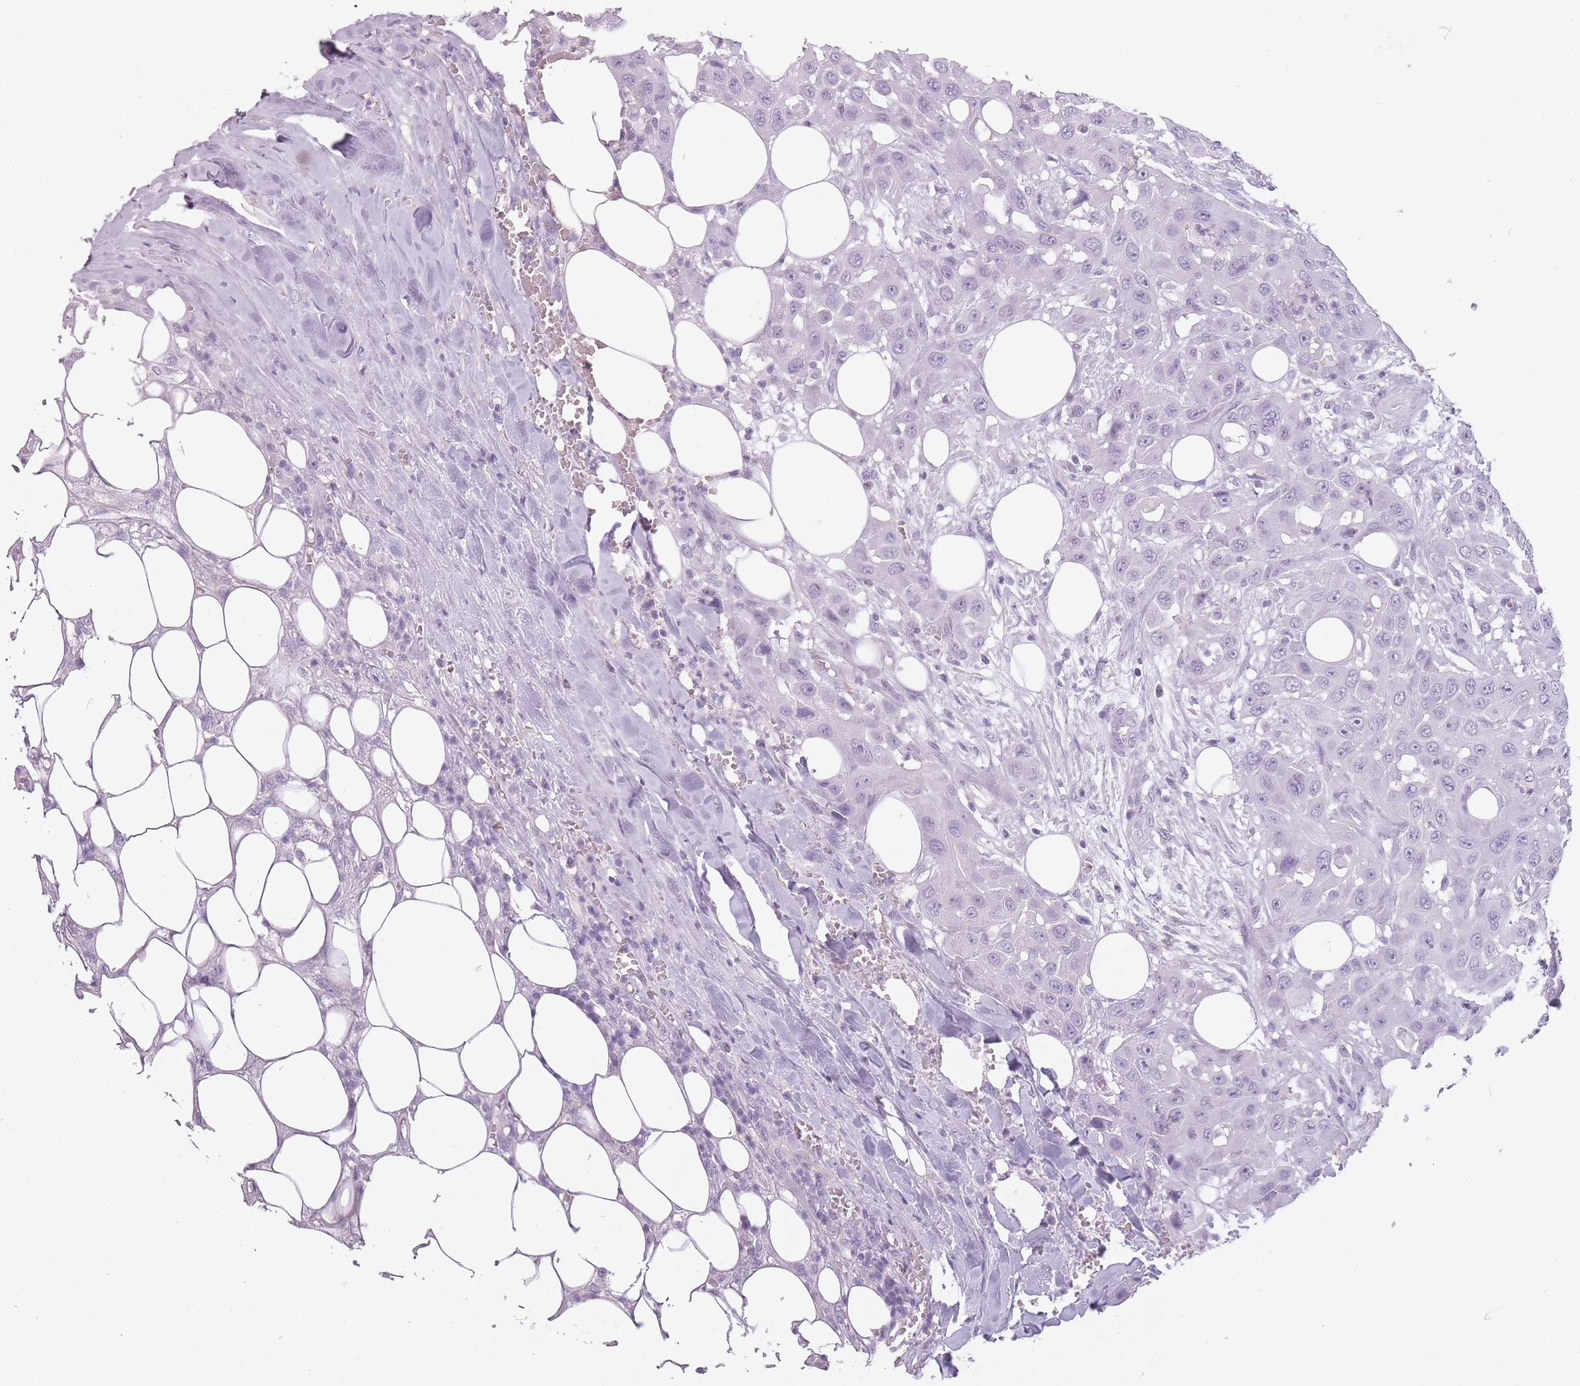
{"staining": {"intensity": "negative", "quantity": "none", "location": "none"}, "tissue": "head and neck cancer", "cell_type": "Tumor cells", "image_type": "cancer", "snomed": [{"axis": "morphology", "description": "Squamous cell carcinoma, NOS"}, {"axis": "topography", "description": "Head-Neck"}], "caption": "An IHC micrograph of head and neck cancer (squamous cell carcinoma) is shown. There is no staining in tumor cells of head and neck cancer (squamous cell carcinoma).", "gene": "RFX4", "patient": {"sex": "male", "age": 81}}